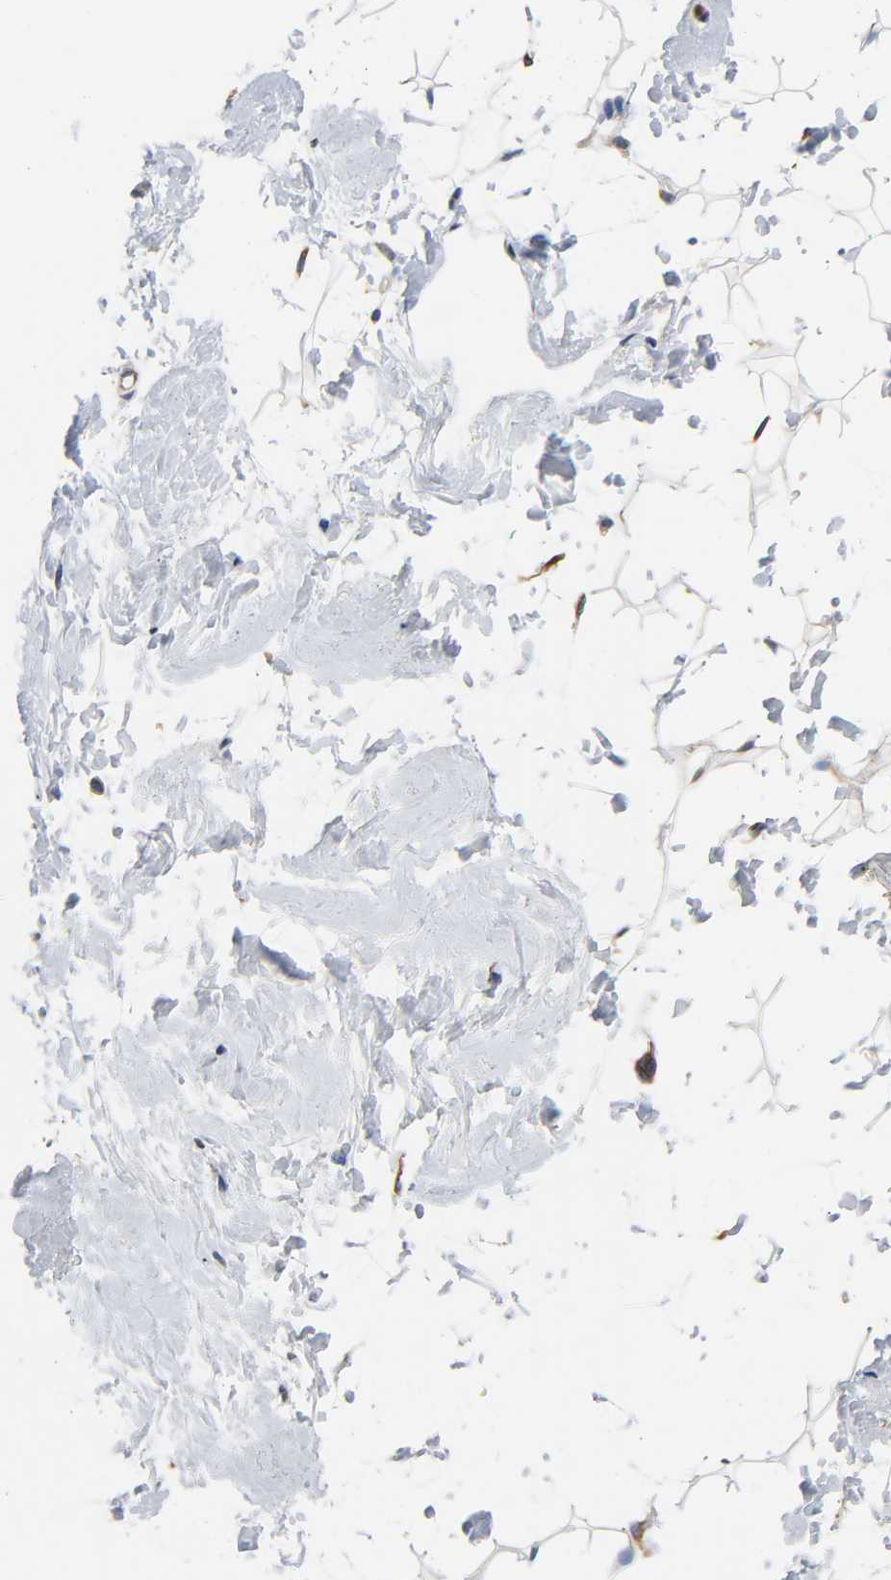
{"staining": {"intensity": "negative", "quantity": "none", "location": "none"}, "tissue": "breast", "cell_type": "Adipocytes", "image_type": "normal", "snomed": [{"axis": "morphology", "description": "Normal tissue, NOS"}, {"axis": "topography", "description": "Breast"}], "caption": "A photomicrograph of breast stained for a protein displays no brown staining in adipocytes.", "gene": "ASB6", "patient": {"sex": "female", "age": 52}}